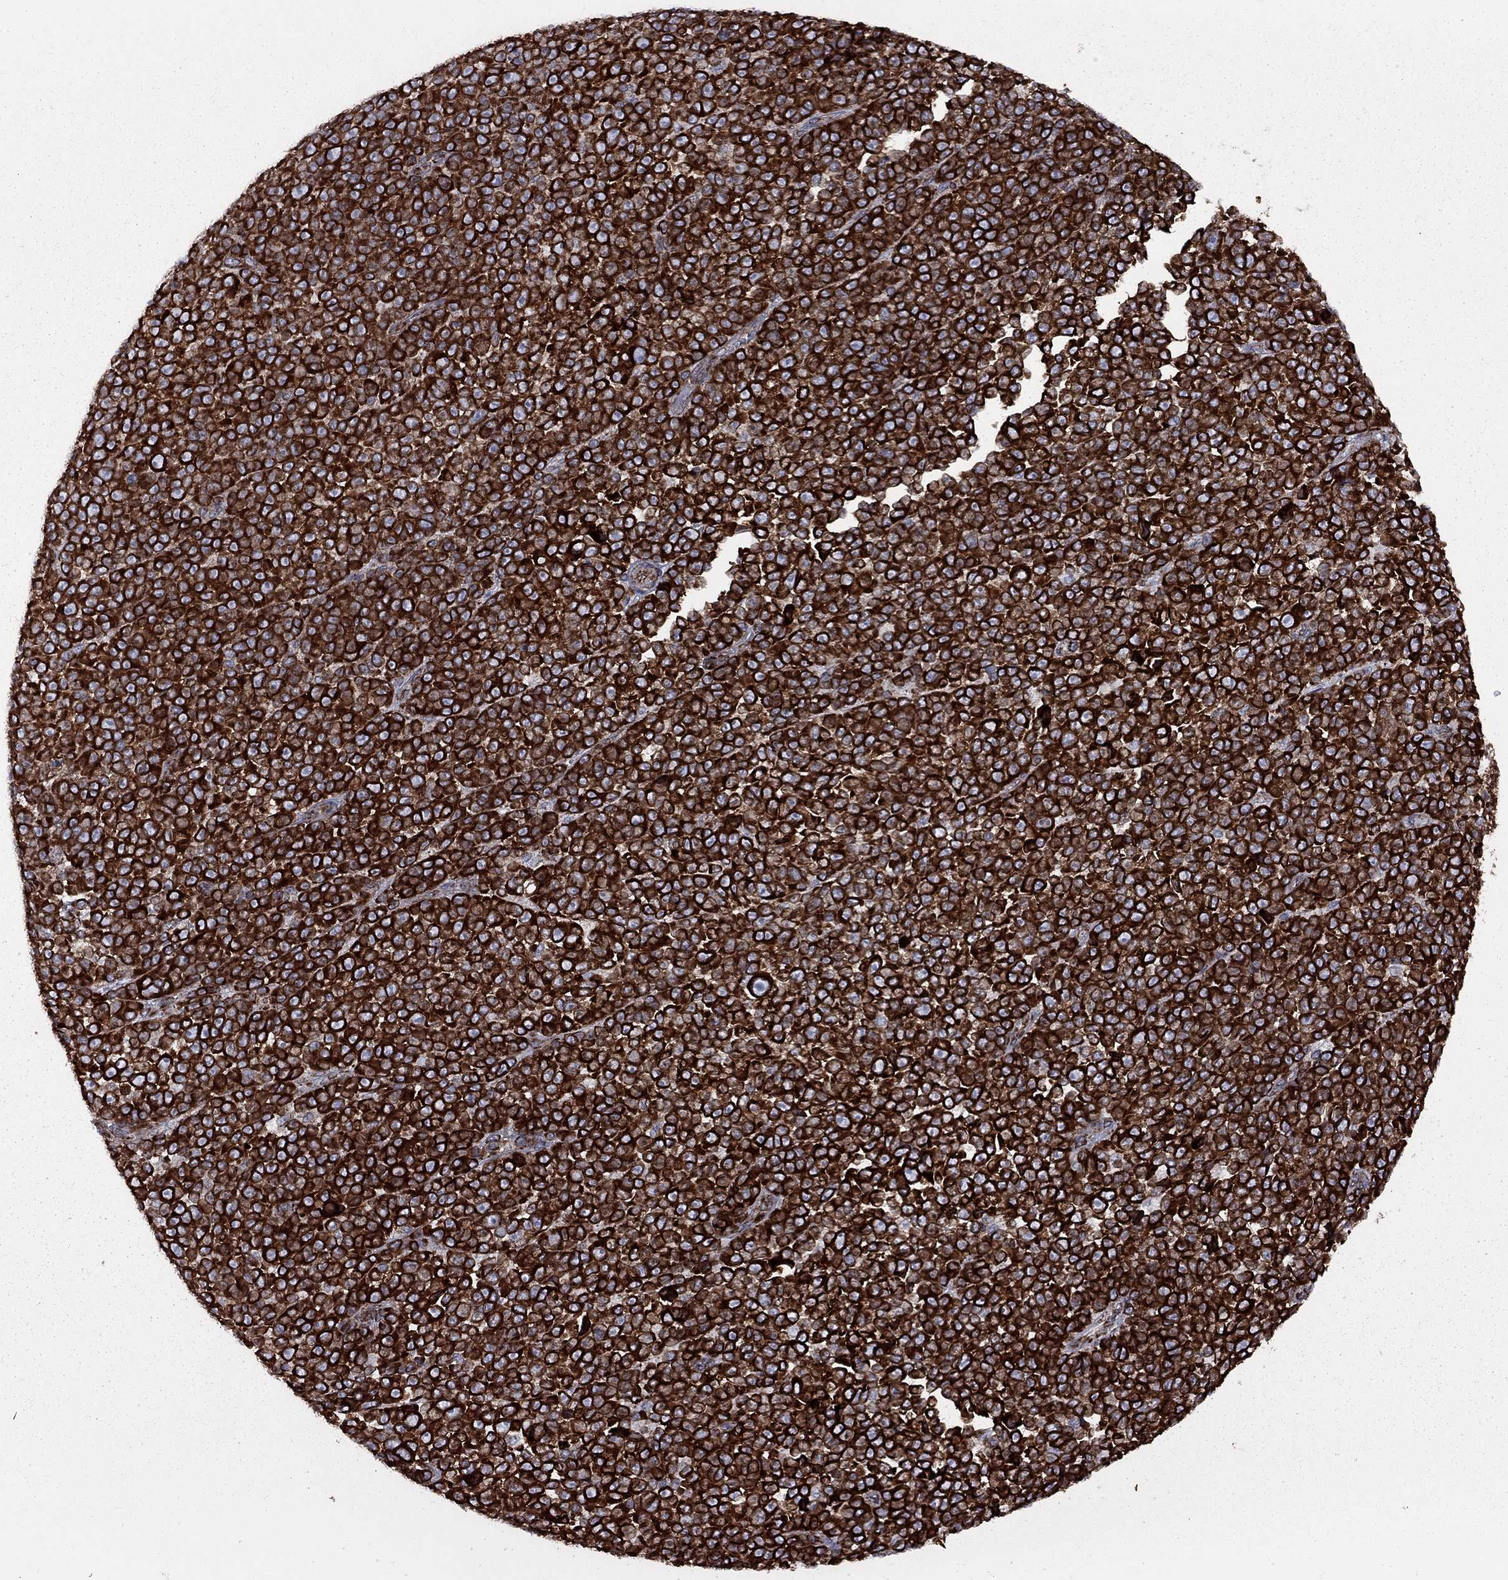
{"staining": {"intensity": "strong", "quantity": ">75%", "location": "cytoplasmic/membranous"}, "tissue": "melanoma", "cell_type": "Tumor cells", "image_type": "cancer", "snomed": [{"axis": "morphology", "description": "Malignant melanoma, NOS"}, {"axis": "topography", "description": "Skin"}], "caption": "Melanoma stained for a protein demonstrates strong cytoplasmic/membranous positivity in tumor cells. (Brightfield microscopy of DAB IHC at high magnification).", "gene": "CLPTM1", "patient": {"sex": "female", "age": 95}}